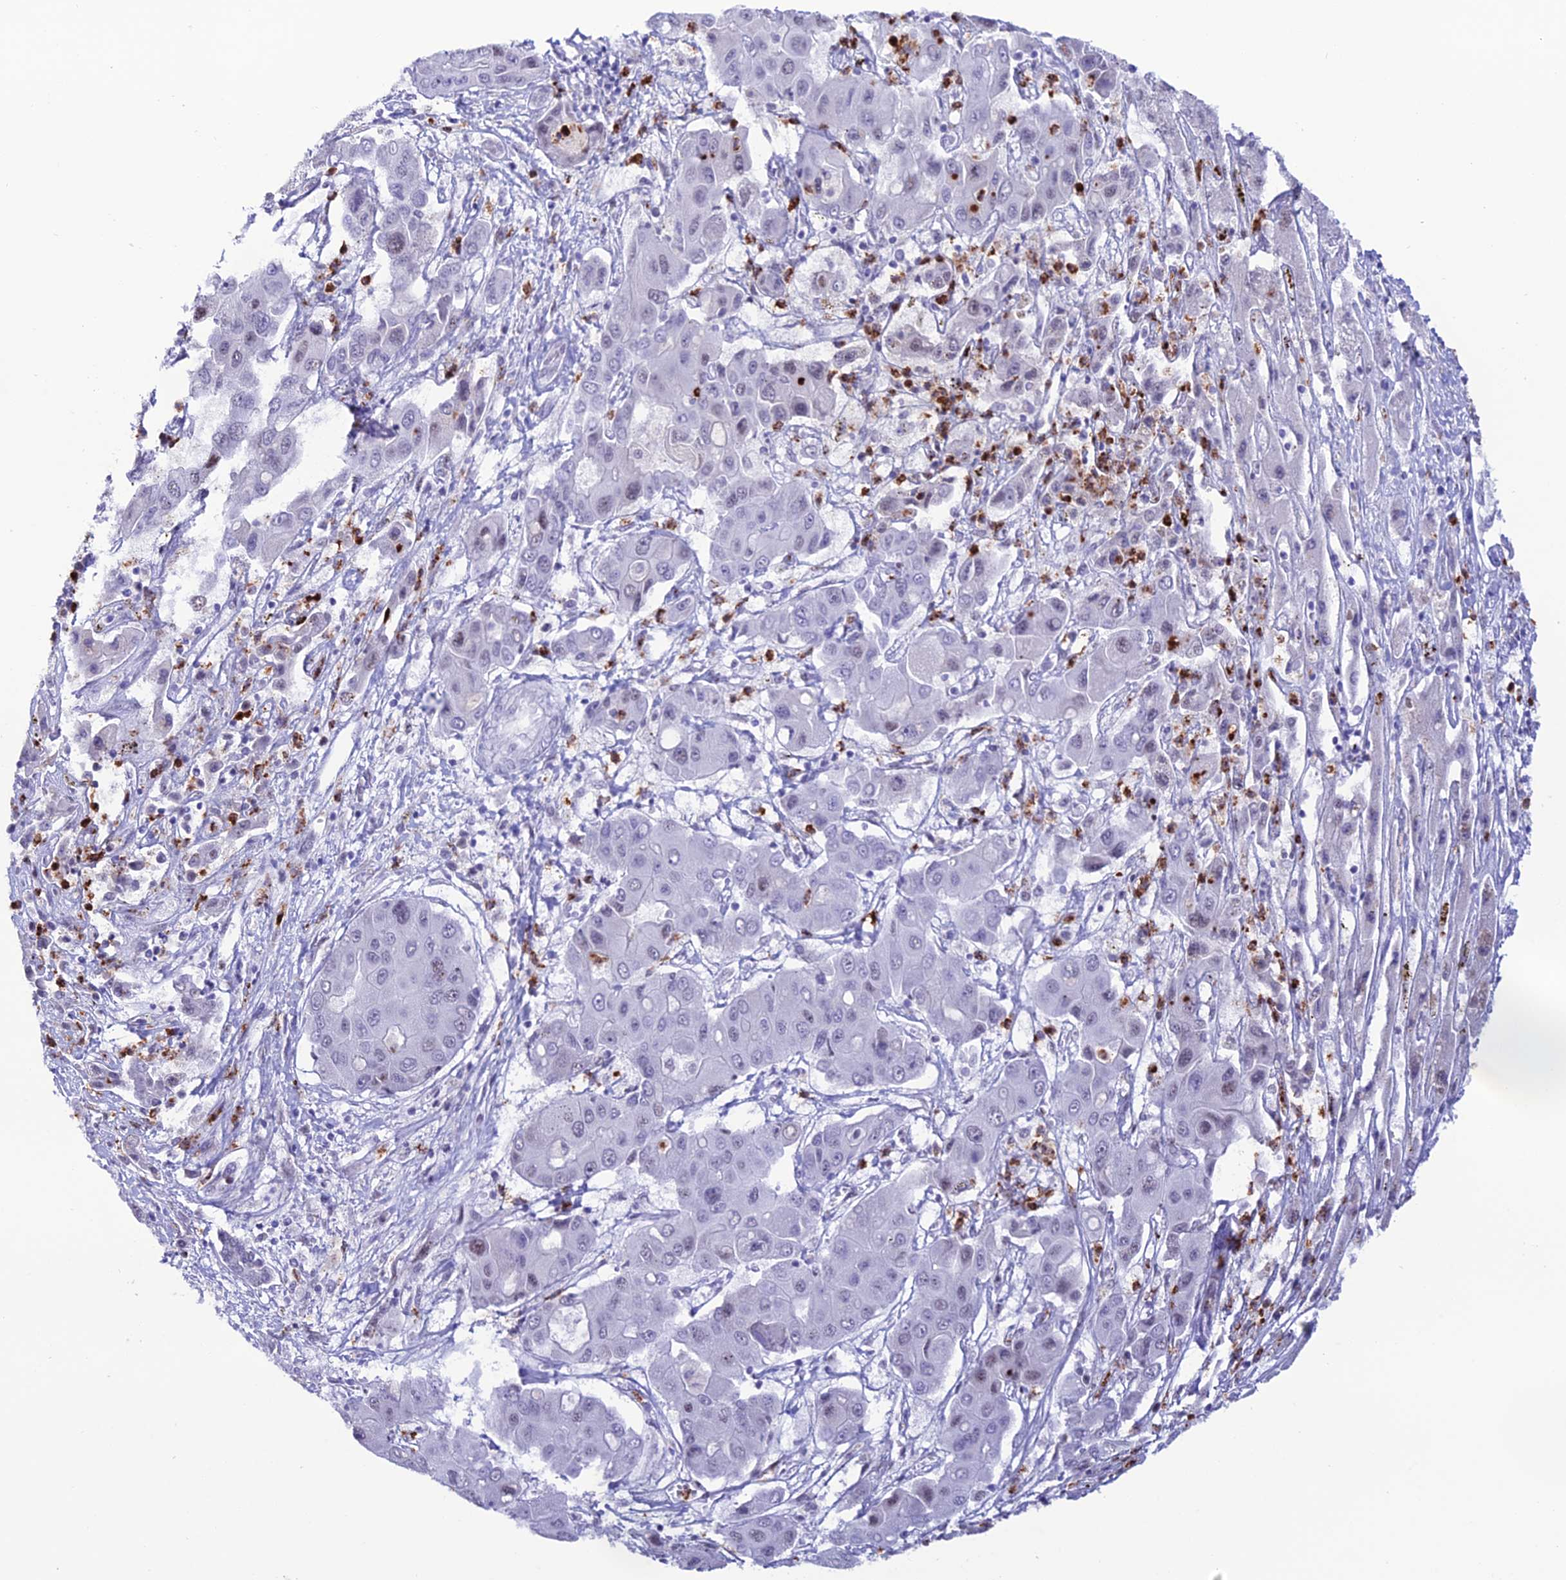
{"staining": {"intensity": "negative", "quantity": "none", "location": "none"}, "tissue": "liver cancer", "cell_type": "Tumor cells", "image_type": "cancer", "snomed": [{"axis": "morphology", "description": "Cholangiocarcinoma"}, {"axis": "topography", "description": "Liver"}], "caption": "IHC micrograph of human liver cancer (cholangiocarcinoma) stained for a protein (brown), which exhibits no expression in tumor cells. (DAB (3,3'-diaminobenzidine) immunohistochemistry visualized using brightfield microscopy, high magnification).", "gene": "MFSD2B", "patient": {"sex": "male", "age": 67}}